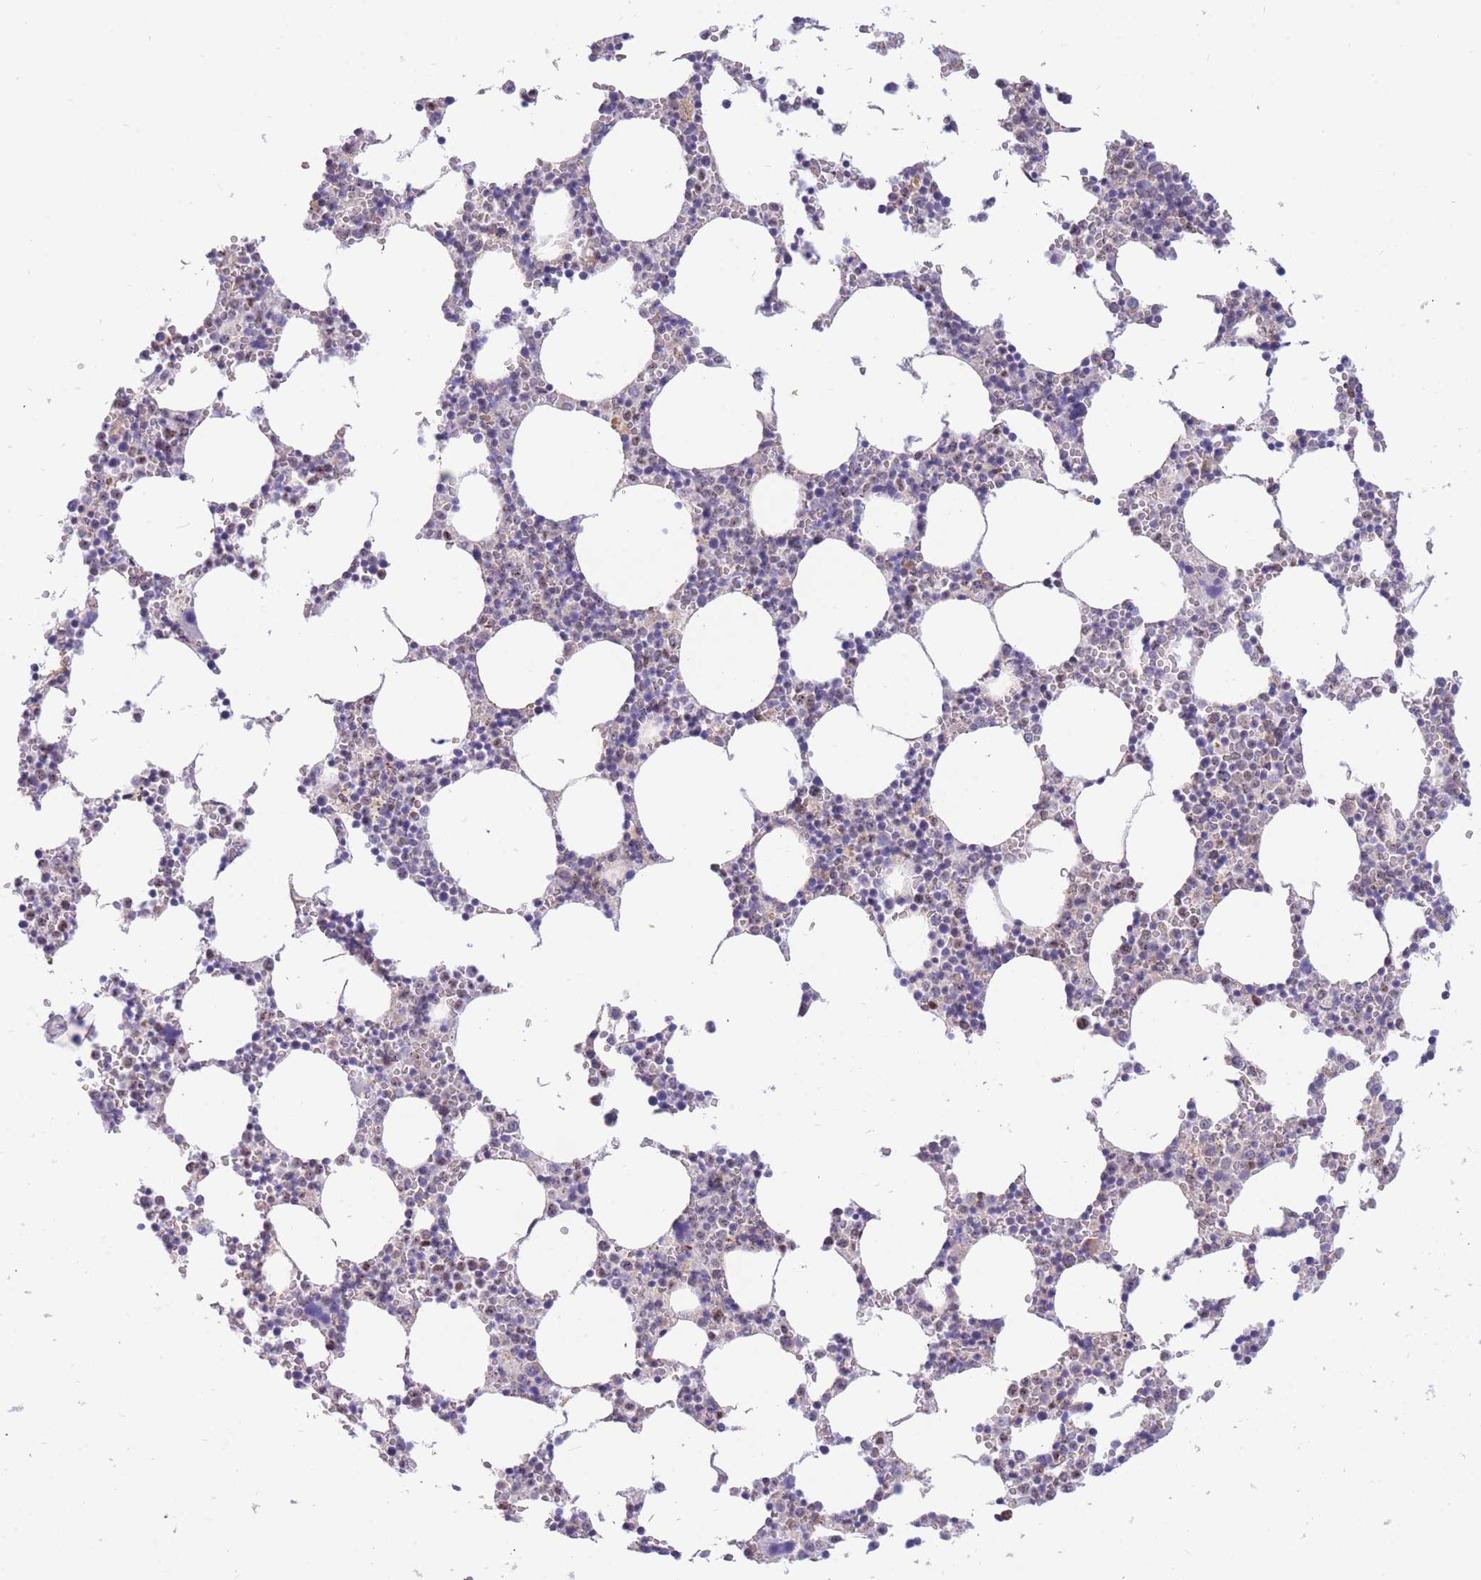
{"staining": {"intensity": "negative", "quantity": "none", "location": "none"}, "tissue": "bone marrow", "cell_type": "Hematopoietic cells", "image_type": "normal", "snomed": [{"axis": "morphology", "description": "Normal tissue, NOS"}, {"axis": "topography", "description": "Bone marrow"}], "caption": "There is no significant expression in hematopoietic cells of bone marrow. Brightfield microscopy of immunohistochemistry (IHC) stained with DAB (3,3'-diaminobenzidine) (brown) and hematoxylin (blue), captured at high magnification.", "gene": "FAM153A", "patient": {"sex": "female", "age": 64}}